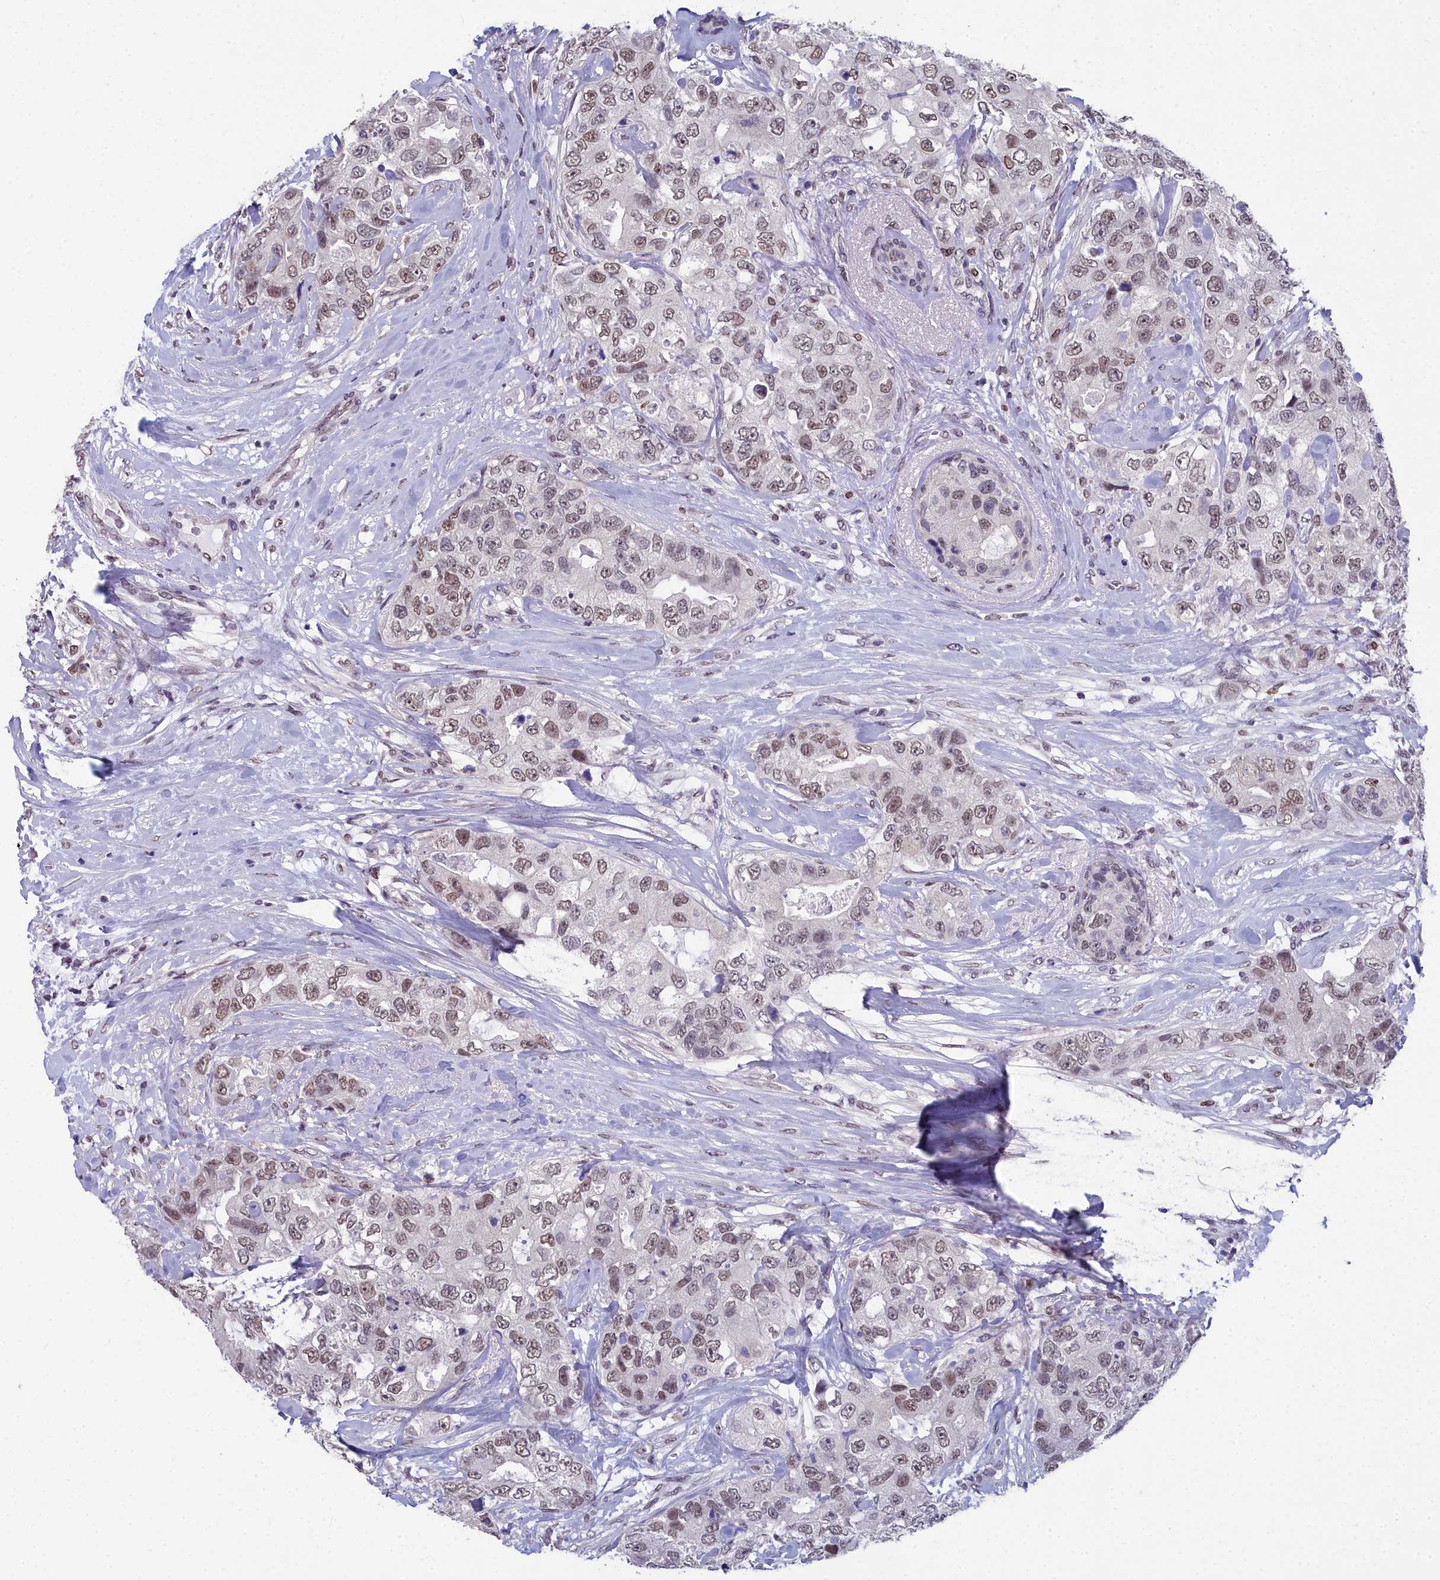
{"staining": {"intensity": "moderate", "quantity": ">75%", "location": "nuclear"}, "tissue": "breast cancer", "cell_type": "Tumor cells", "image_type": "cancer", "snomed": [{"axis": "morphology", "description": "Duct carcinoma"}, {"axis": "topography", "description": "Breast"}], "caption": "Tumor cells exhibit moderate nuclear staining in about >75% of cells in breast cancer. (DAB (3,3'-diaminobenzidine) = brown stain, brightfield microscopy at high magnification).", "gene": "CCDC97", "patient": {"sex": "female", "age": 62}}